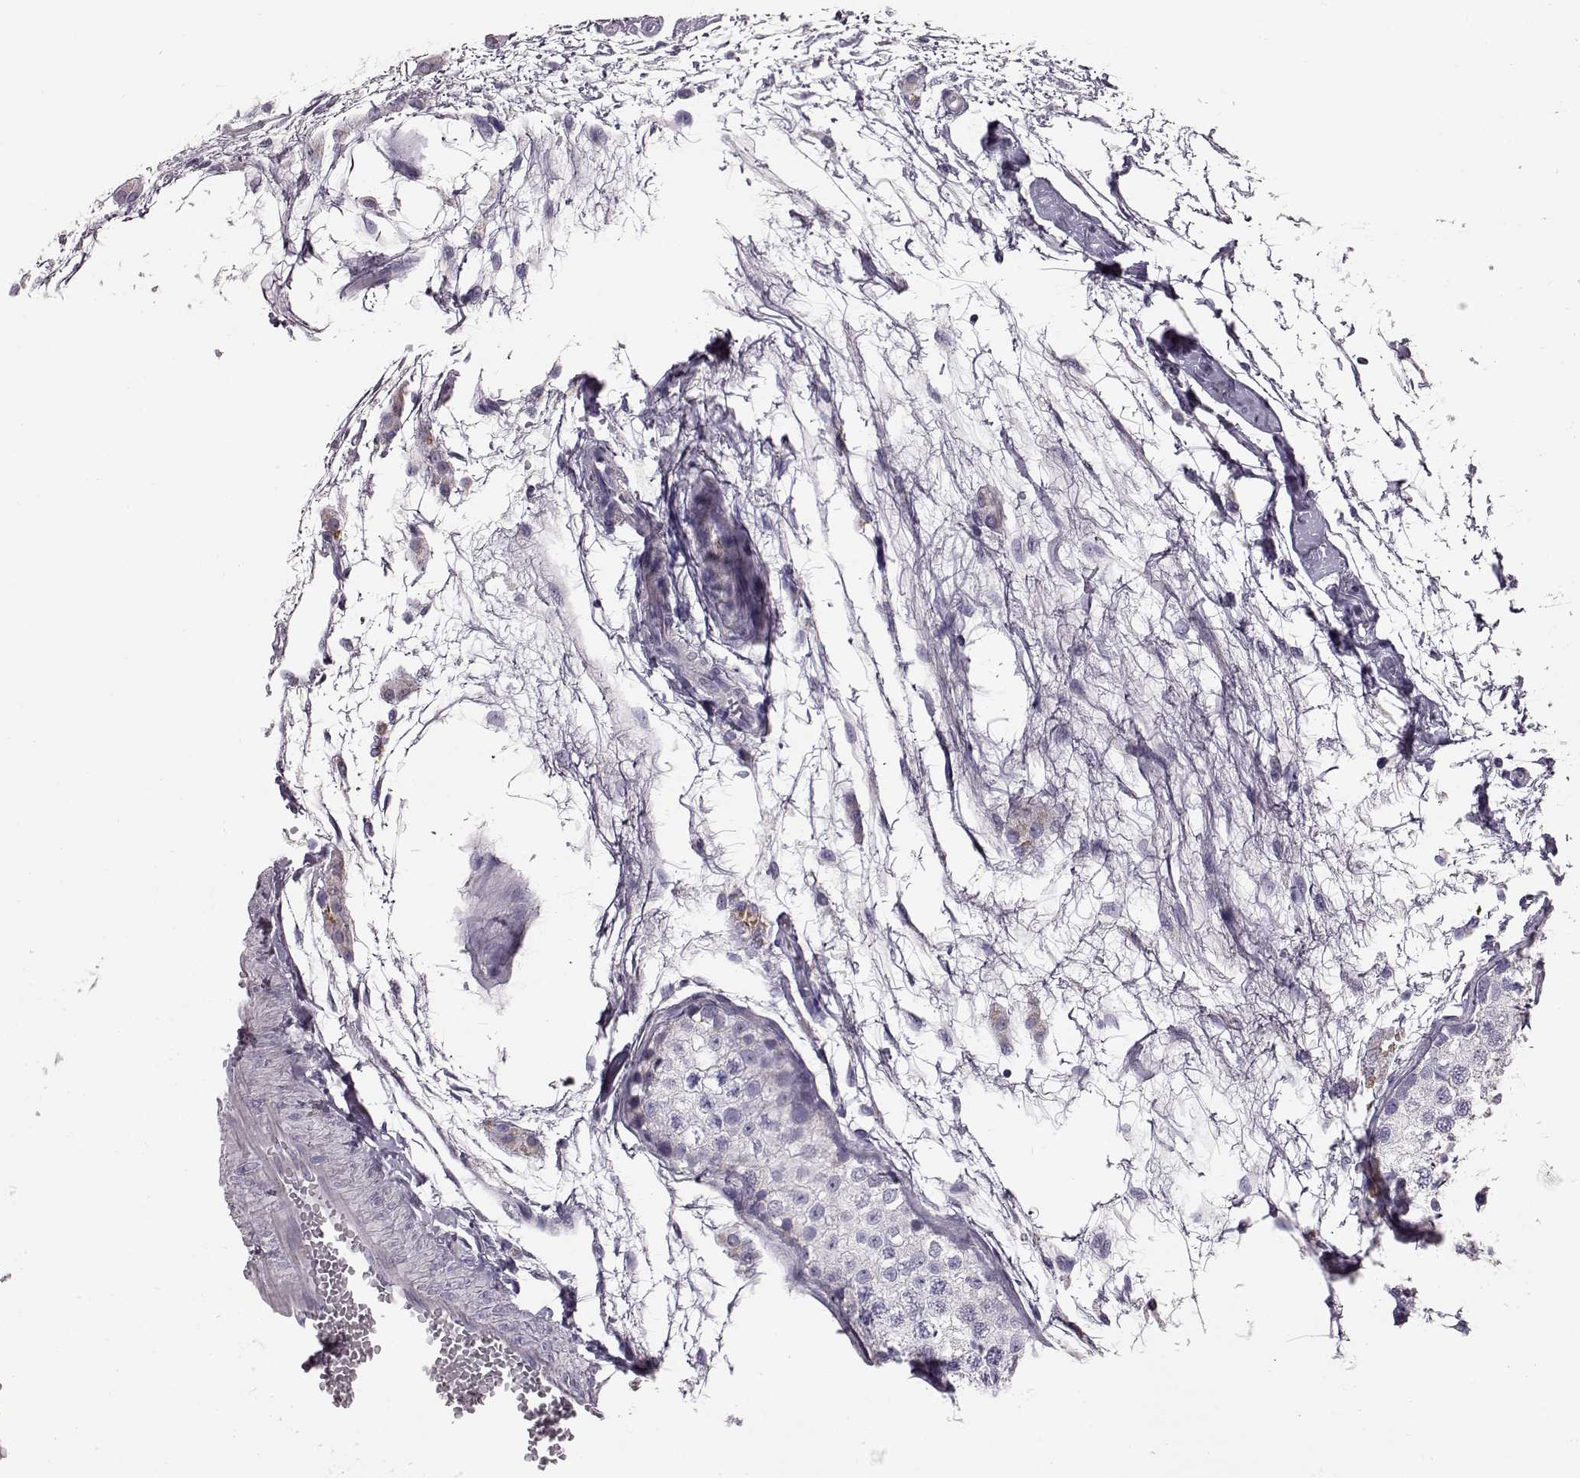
{"staining": {"intensity": "weak", "quantity": "<25%", "location": "cytoplasmic/membranous"}, "tissue": "testis", "cell_type": "Cells in seminiferous ducts", "image_type": "normal", "snomed": [{"axis": "morphology", "description": "Normal tissue, NOS"}, {"axis": "topography", "description": "Testis"}], "caption": "This is a histopathology image of immunohistochemistry staining of benign testis, which shows no staining in cells in seminiferous ducts.", "gene": "ATP5MF", "patient": {"sex": "male", "age": 29}}